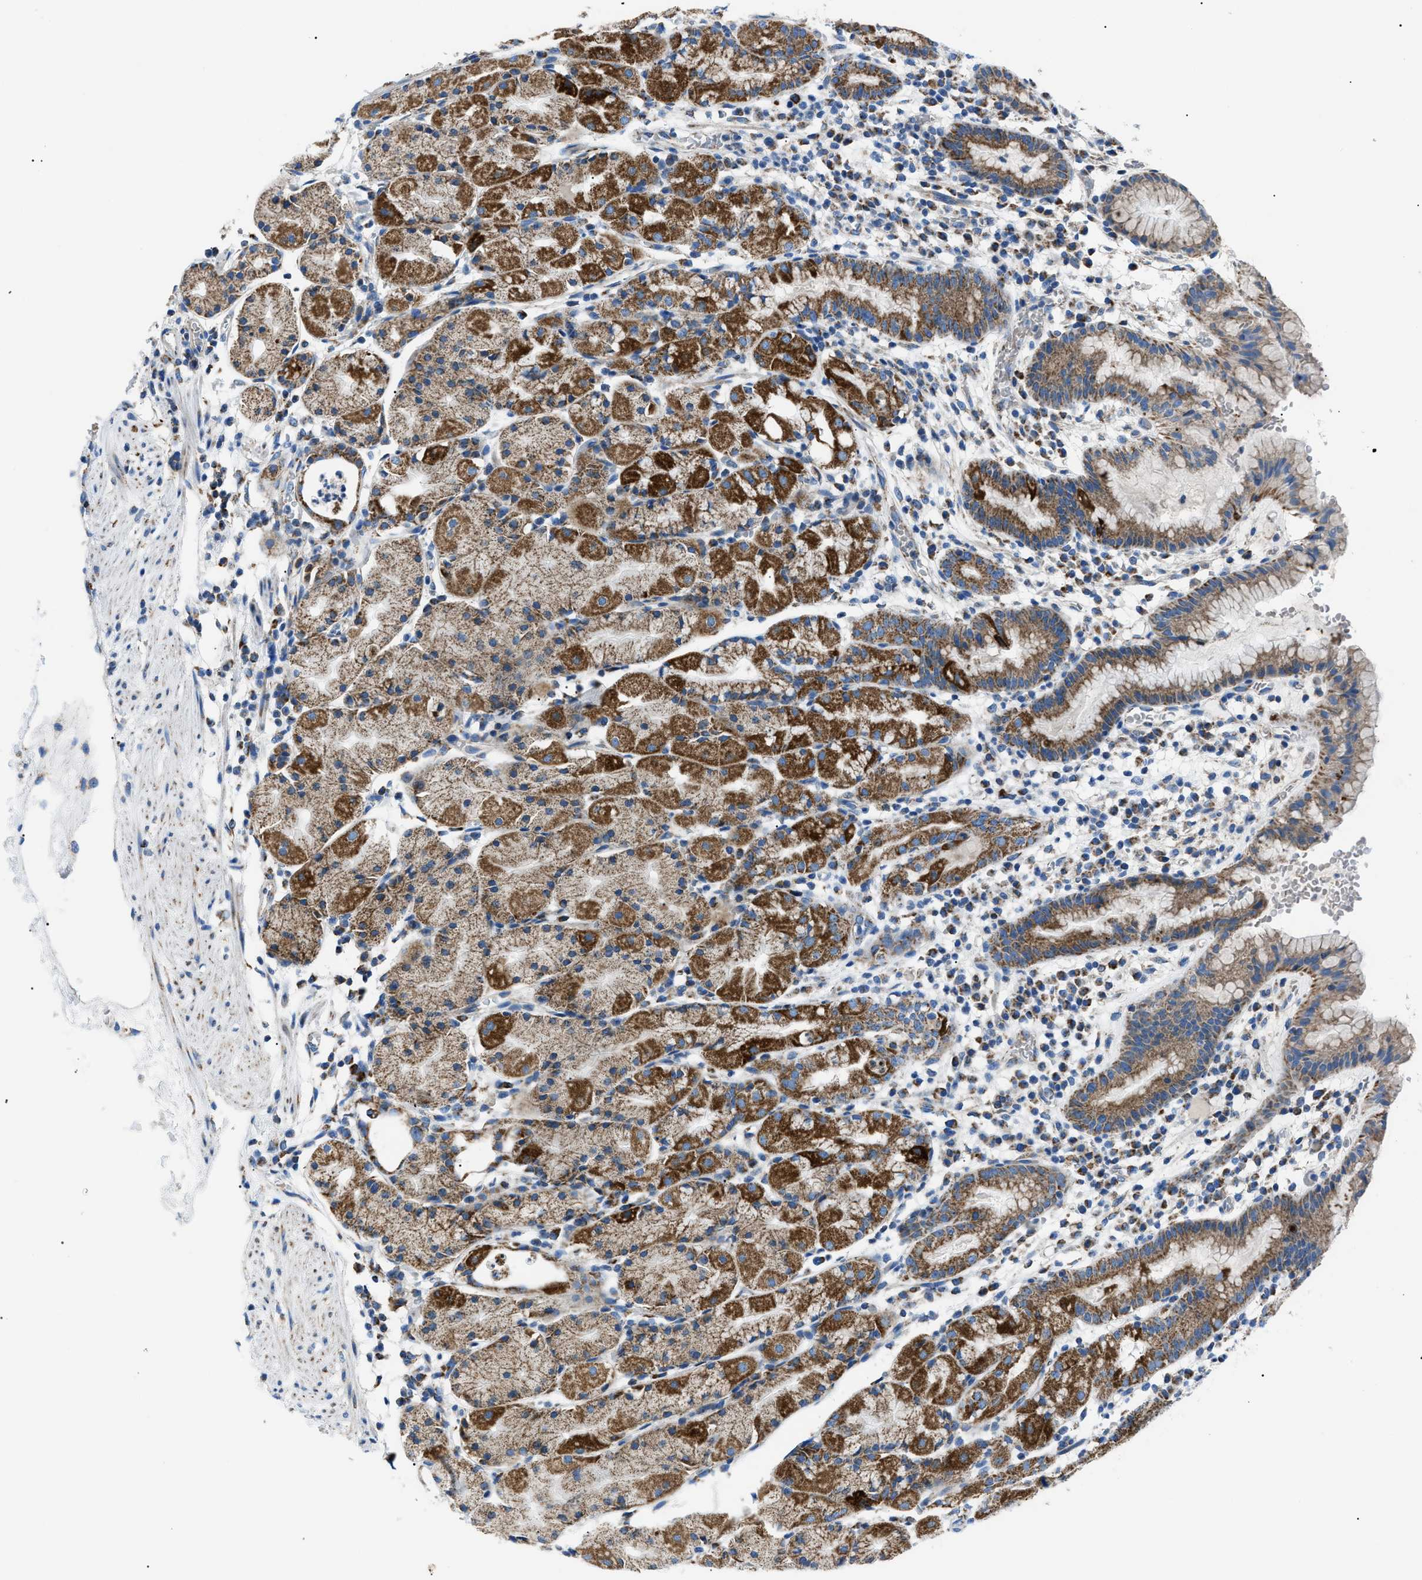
{"staining": {"intensity": "moderate", "quantity": ">75%", "location": "cytoplasmic/membranous"}, "tissue": "stomach", "cell_type": "Glandular cells", "image_type": "normal", "snomed": [{"axis": "morphology", "description": "Normal tissue, NOS"}, {"axis": "topography", "description": "Stomach"}, {"axis": "topography", "description": "Stomach, lower"}], "caption": "Moderate cytoplasmic/membranous protein staining is identified in about >75% of glandular cells in stomach. The staining is performed using DAB (3,3'-diaminobenzidine) brown chromogen to label protein expression. The nuclei are counter-stained blue using hematoxylin.", "gene": "PHB2", "patient": {"sex": "female", "age": 75}}